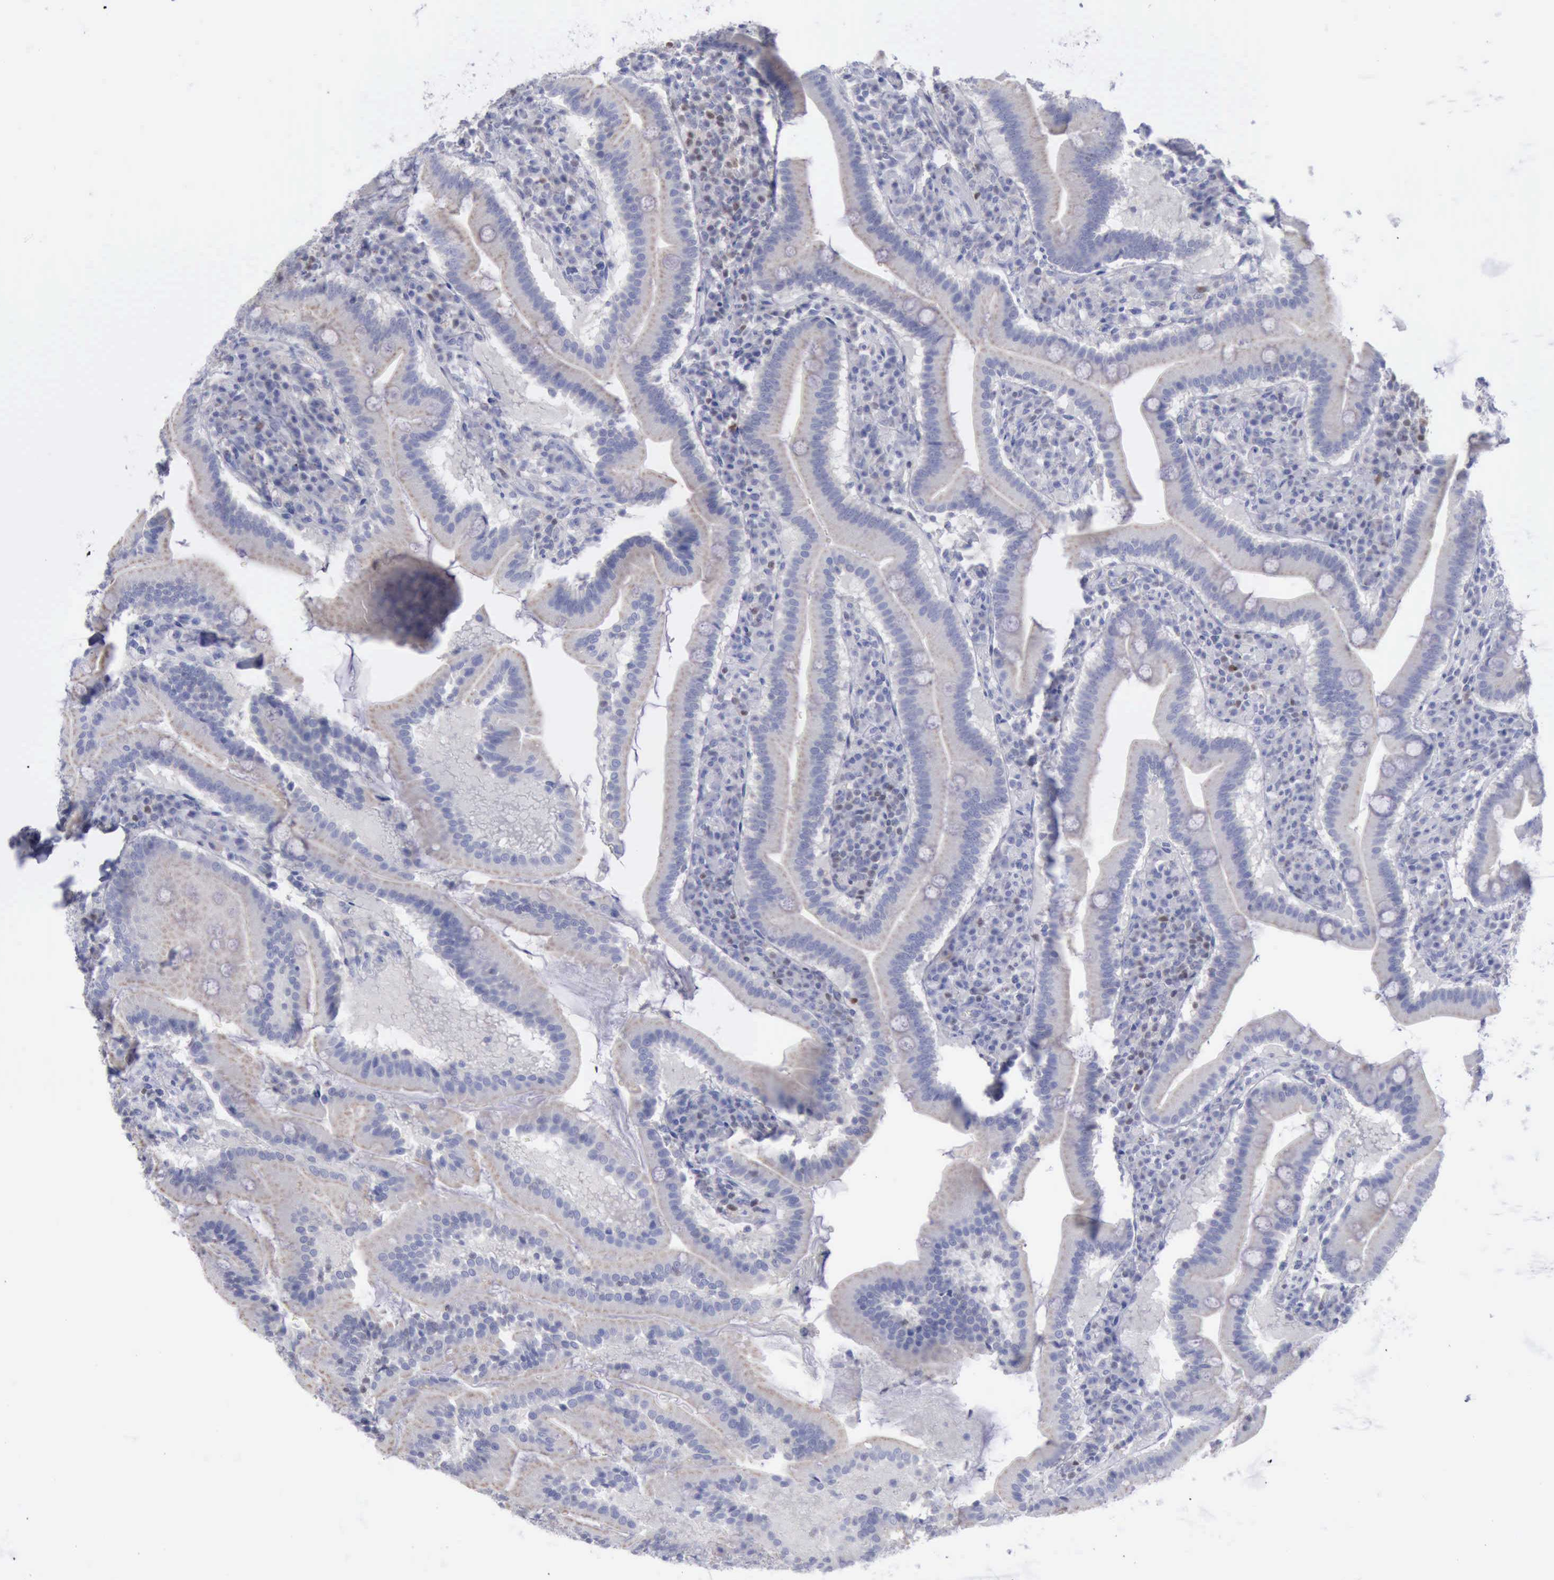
{"staining": {"intensity": "negative", "quantity": "none", "location": "none"}, "tissue": "duodenum", "cell_type": "Glandular cells", "image_type": "normal", "snomed": [{"axis": "morphology", "description": "Normal tissue, NOS"}, {"axis": "topography", "description": "Duodenum"}], "caption": "Photomicrograph shows no significant protein staining in glandular cells of unremarkable duodenum.", "gene": "SATB2", "patient": {"sex": "male", "age": 50}}